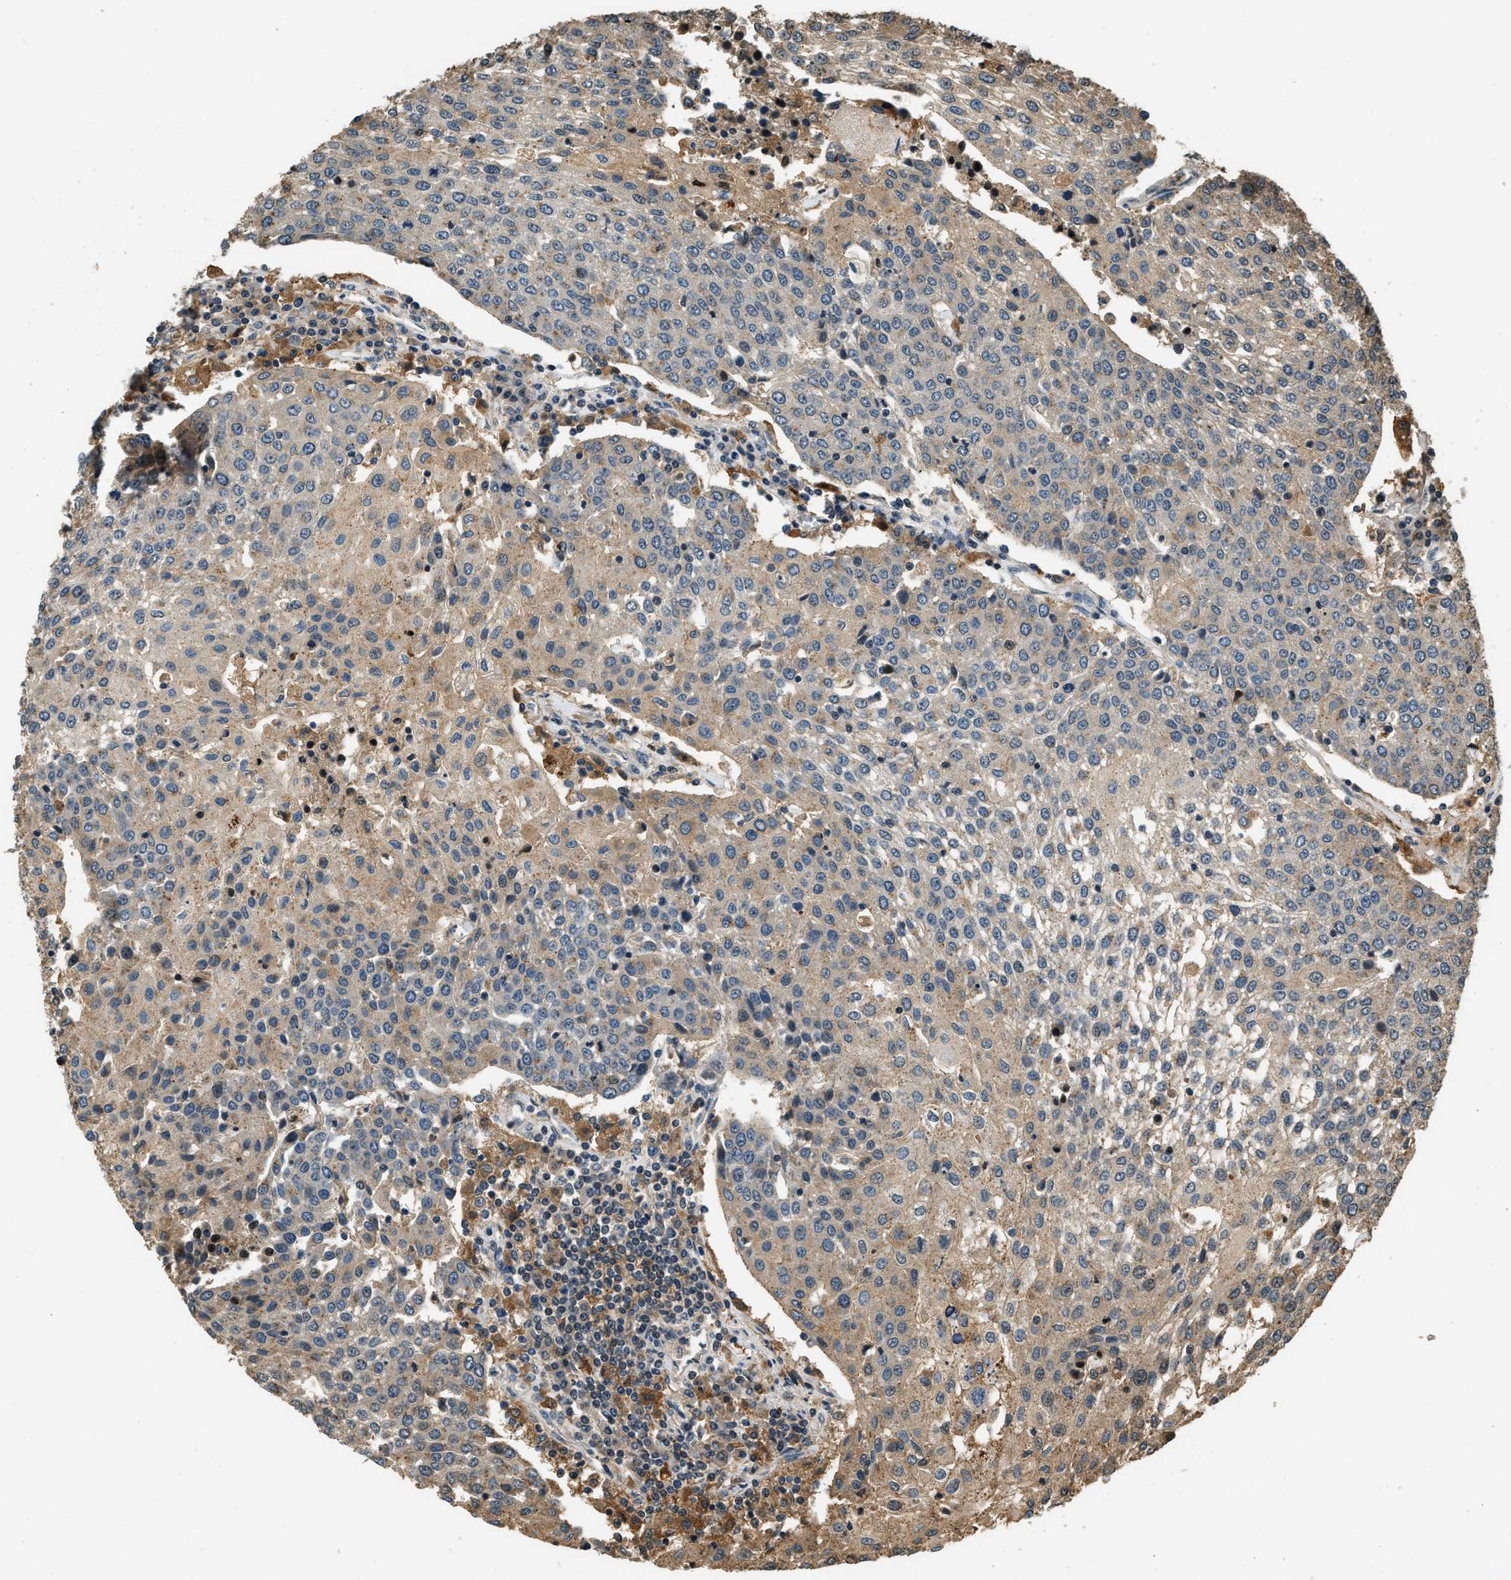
{"staining": {"intensity": "weak", "quantity": "<25%", "location": "cytoplasmic/membranous"}, "tissue": "urothelial cancer", "cell_type": "Tumor cells", "image_type": "cancer", "snomed": [{"axis": "morphology", "description": "Urothelial carcinoma, High grade"}, {"axis": "topography", "description": "Urinary bladder"}], "caption": "This is a micrograph of immunohistochemistry staining of urothelial cancer, which shows no expression in tumor cells. Brightfield microscopy of immunohistochemistry stained with DAB (brown) and hematoxylin (blue), captured at high magnification.", "gene": "RAP2A", "patient": {"sex": "female", "age": 85}}